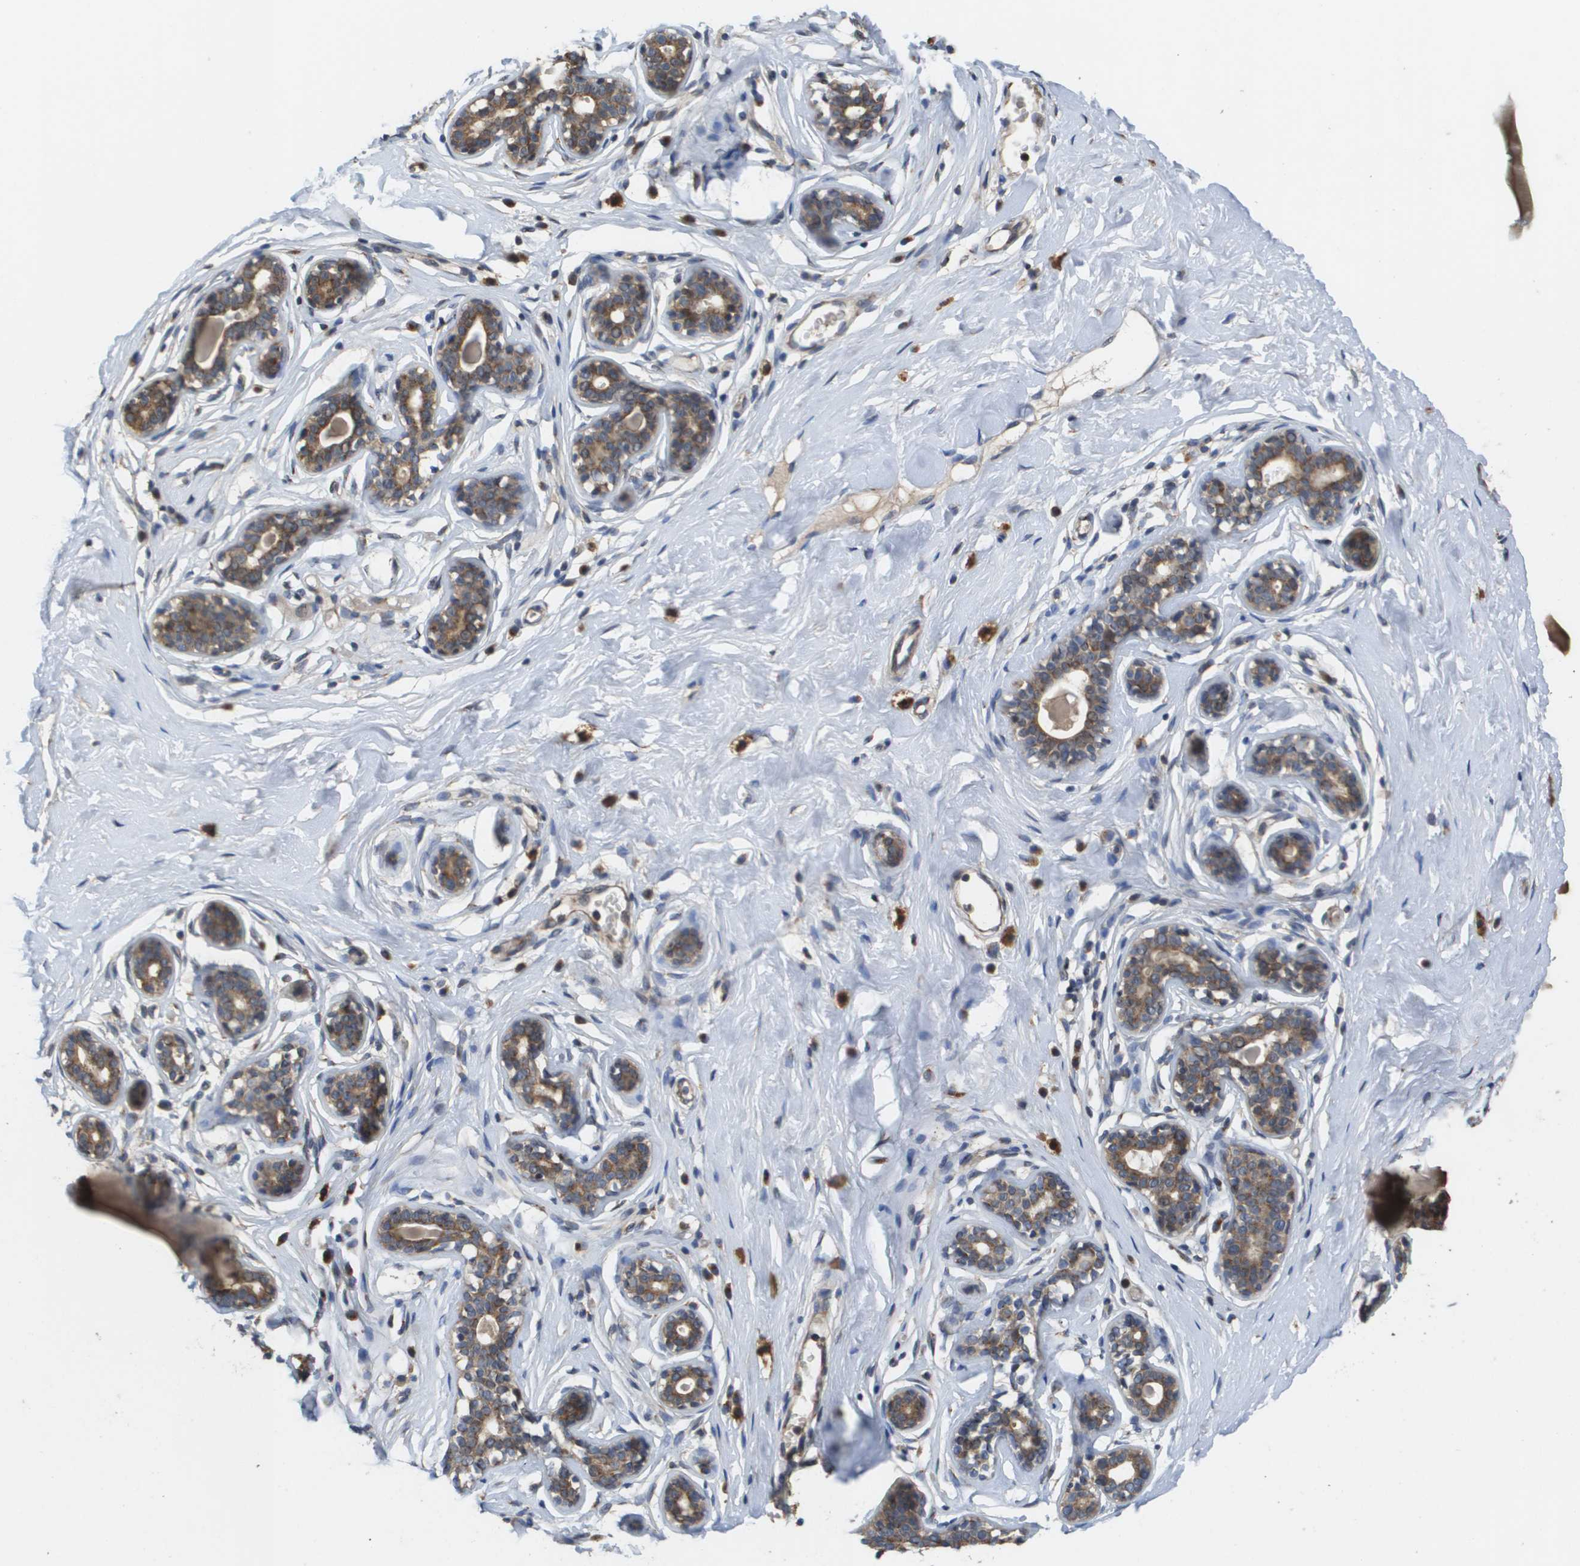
{"staining": {"intensity": "moderate", "quantity": ">75%", "location": "cytoplasmic/membranous"}, "tissue": "breast", "cell_type": "Adipocytes", "image_type": "normal", "snomed": [{"axis": "morphology", "description": "Normal tissue, NOS"}, {"axis": "topography", "description": "Breast"}], "caption": "DAB immunohistochemical staining of unremarkable breast reveals moderate cytoplasmic/membranous protein expression in approximately >75% of adipocytes.", "gene": "PCK1", "patient": {"sex": "female", "age": 23}}